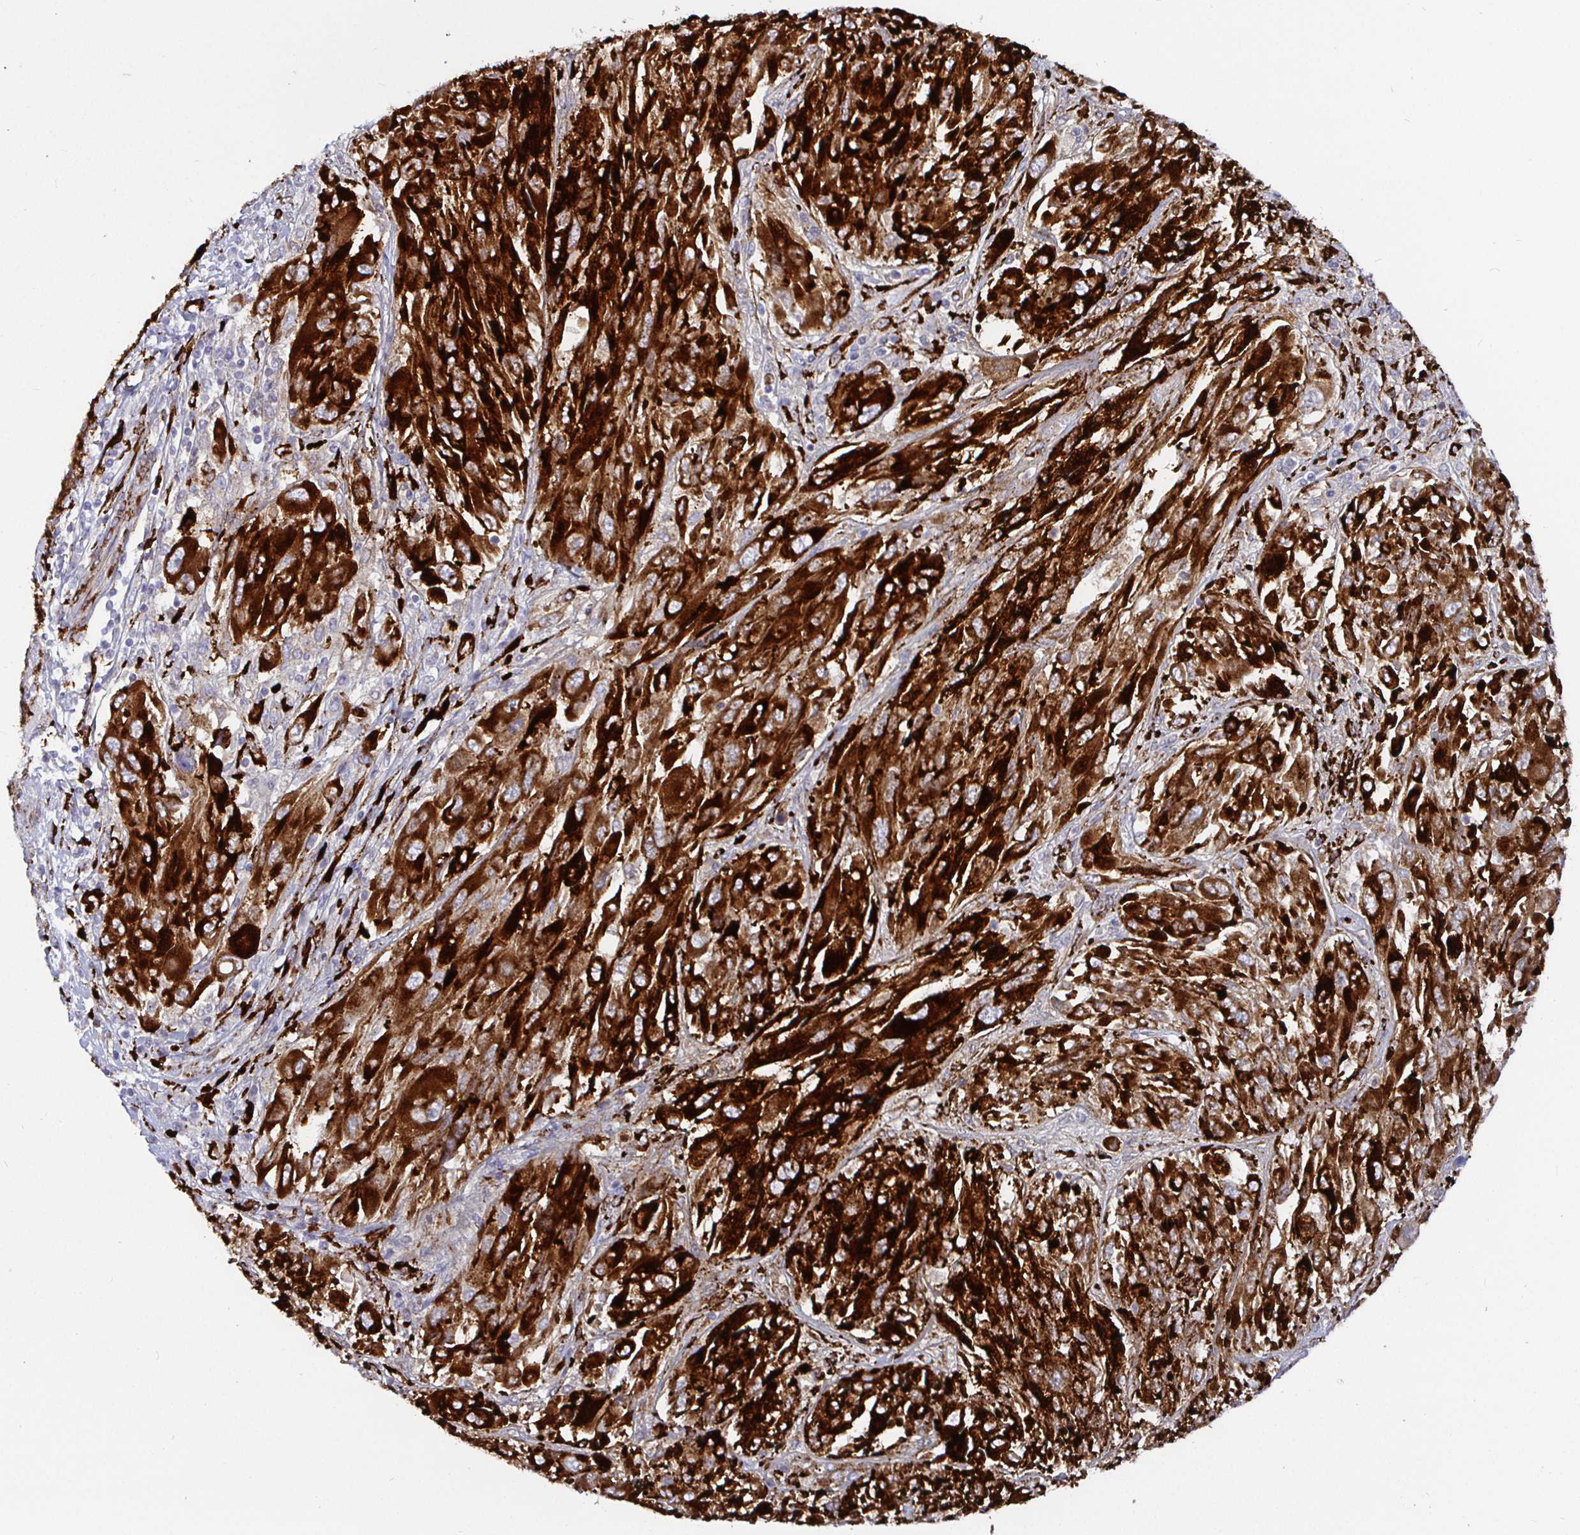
{"staining": {"intensity": "strong", "quantity": ">75%", "location": "cytoplasmic/membranous"}, "tissue": "melanoma", "cell_type": "Tumor cells", "image_type": "cancer", "snomed": [{"axis": "morphology", "description": "Malignant melanoma, NOS"}, {"axis": "topography", "description": "Skin"}], "caption": "IHC histopathology image of neoplastic tissue: human melanoma stained using immunohistochemistry exhibits high levels of strong protein expression localized specifically in the cytoplasmic/membranous of tumor cells, appearing as a cytoplasmic/membranous brown color.", "gene": "P4HA2", "patient": {"sex": "female", "age": 91}}